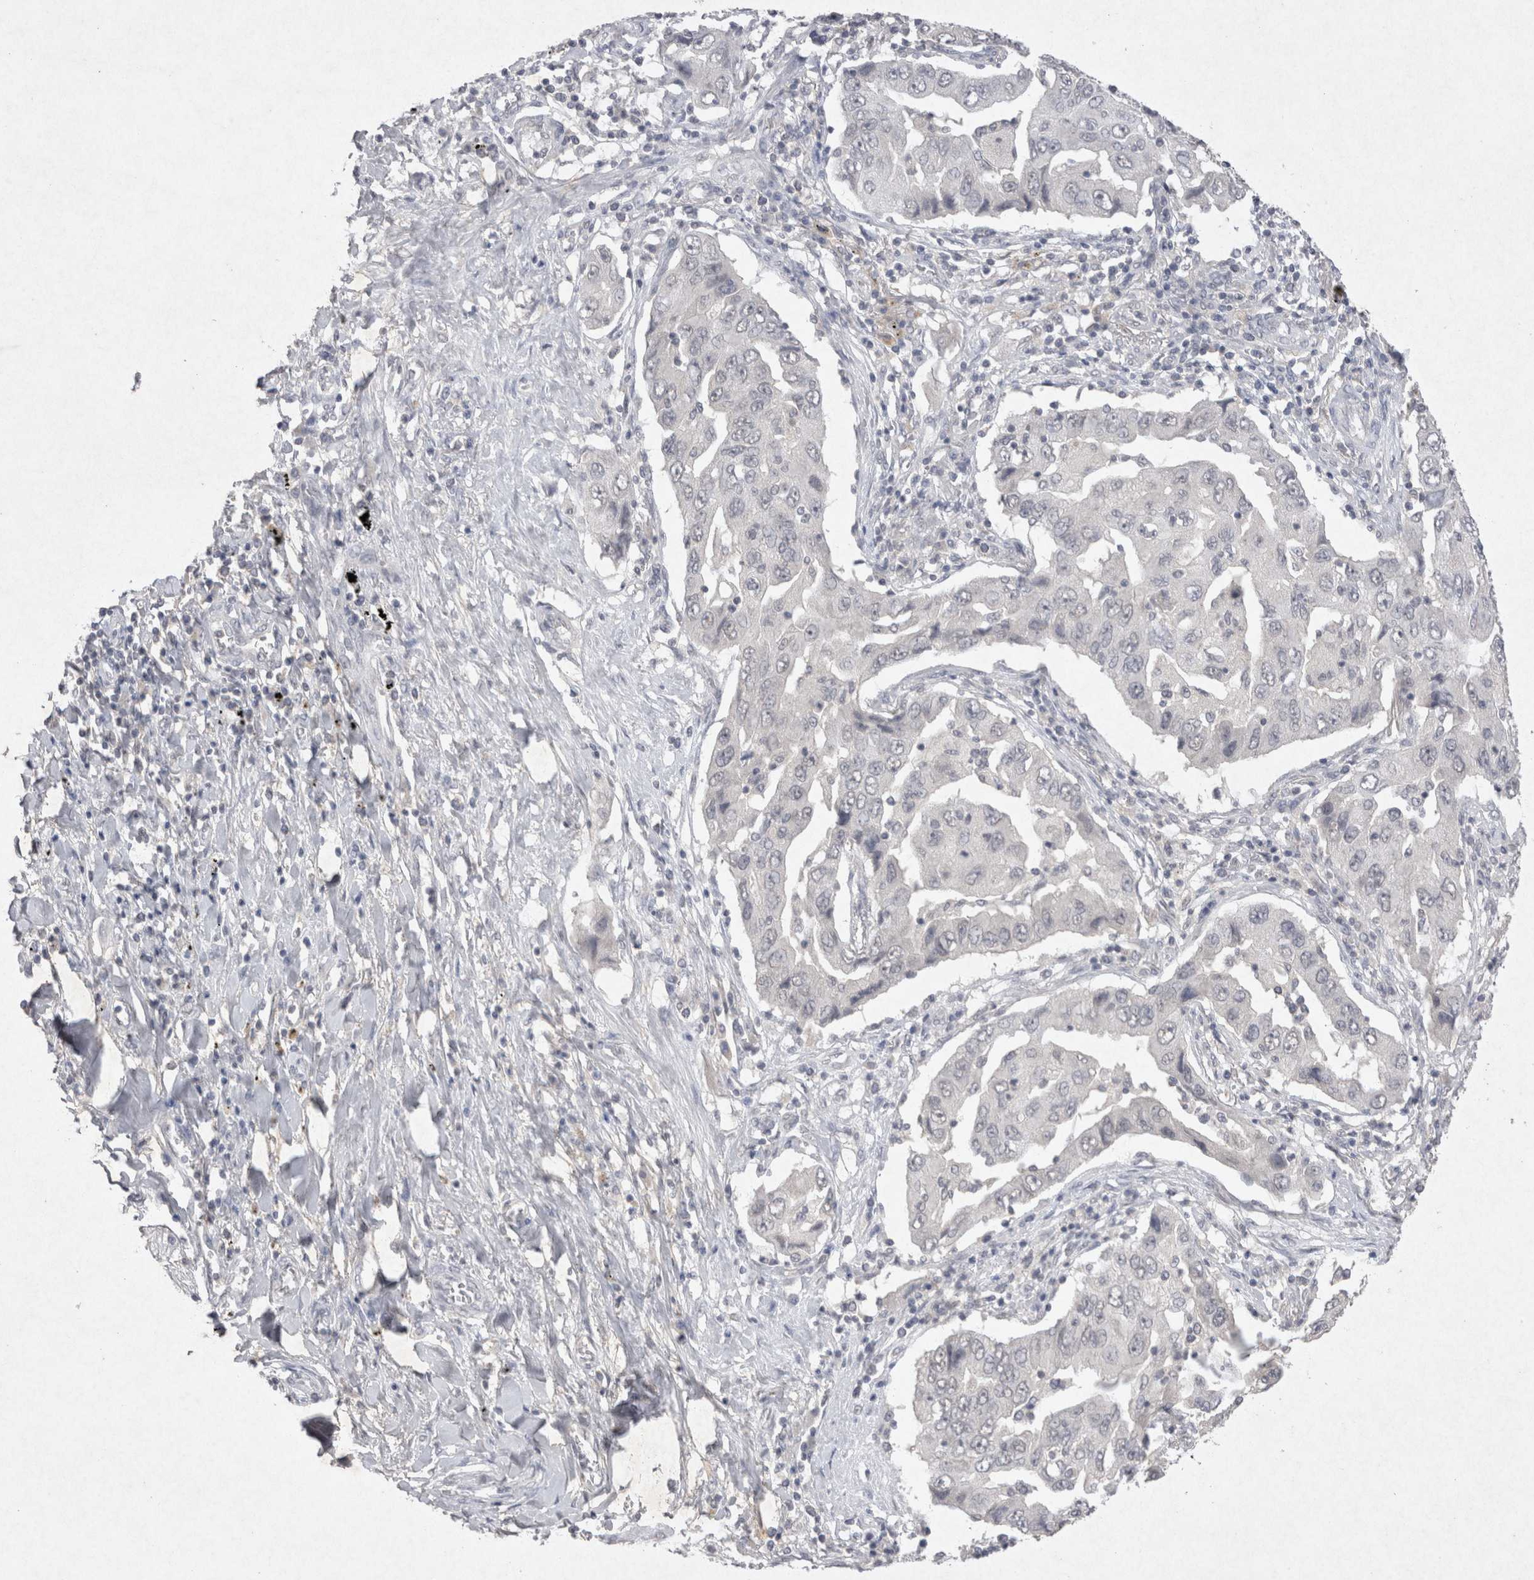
{"staining": {"intensity": "negative", "quantity": "none", "location": "none"}, "tissue": "lung cancer", "cell_type": "Tumor cells", "image_type": "cancer", "snomed": [{"axis": "morphology", "description": "Adenocarcinoma, NOS"}, {"axis": "topography", "description": "Lung"}], "caption": "Immunohistochemical staining of lung cancer demonstrates no significant positivity in tumor cells.", "gene": "LYVE1", "patient": {"sex": "female", "age": 65}}